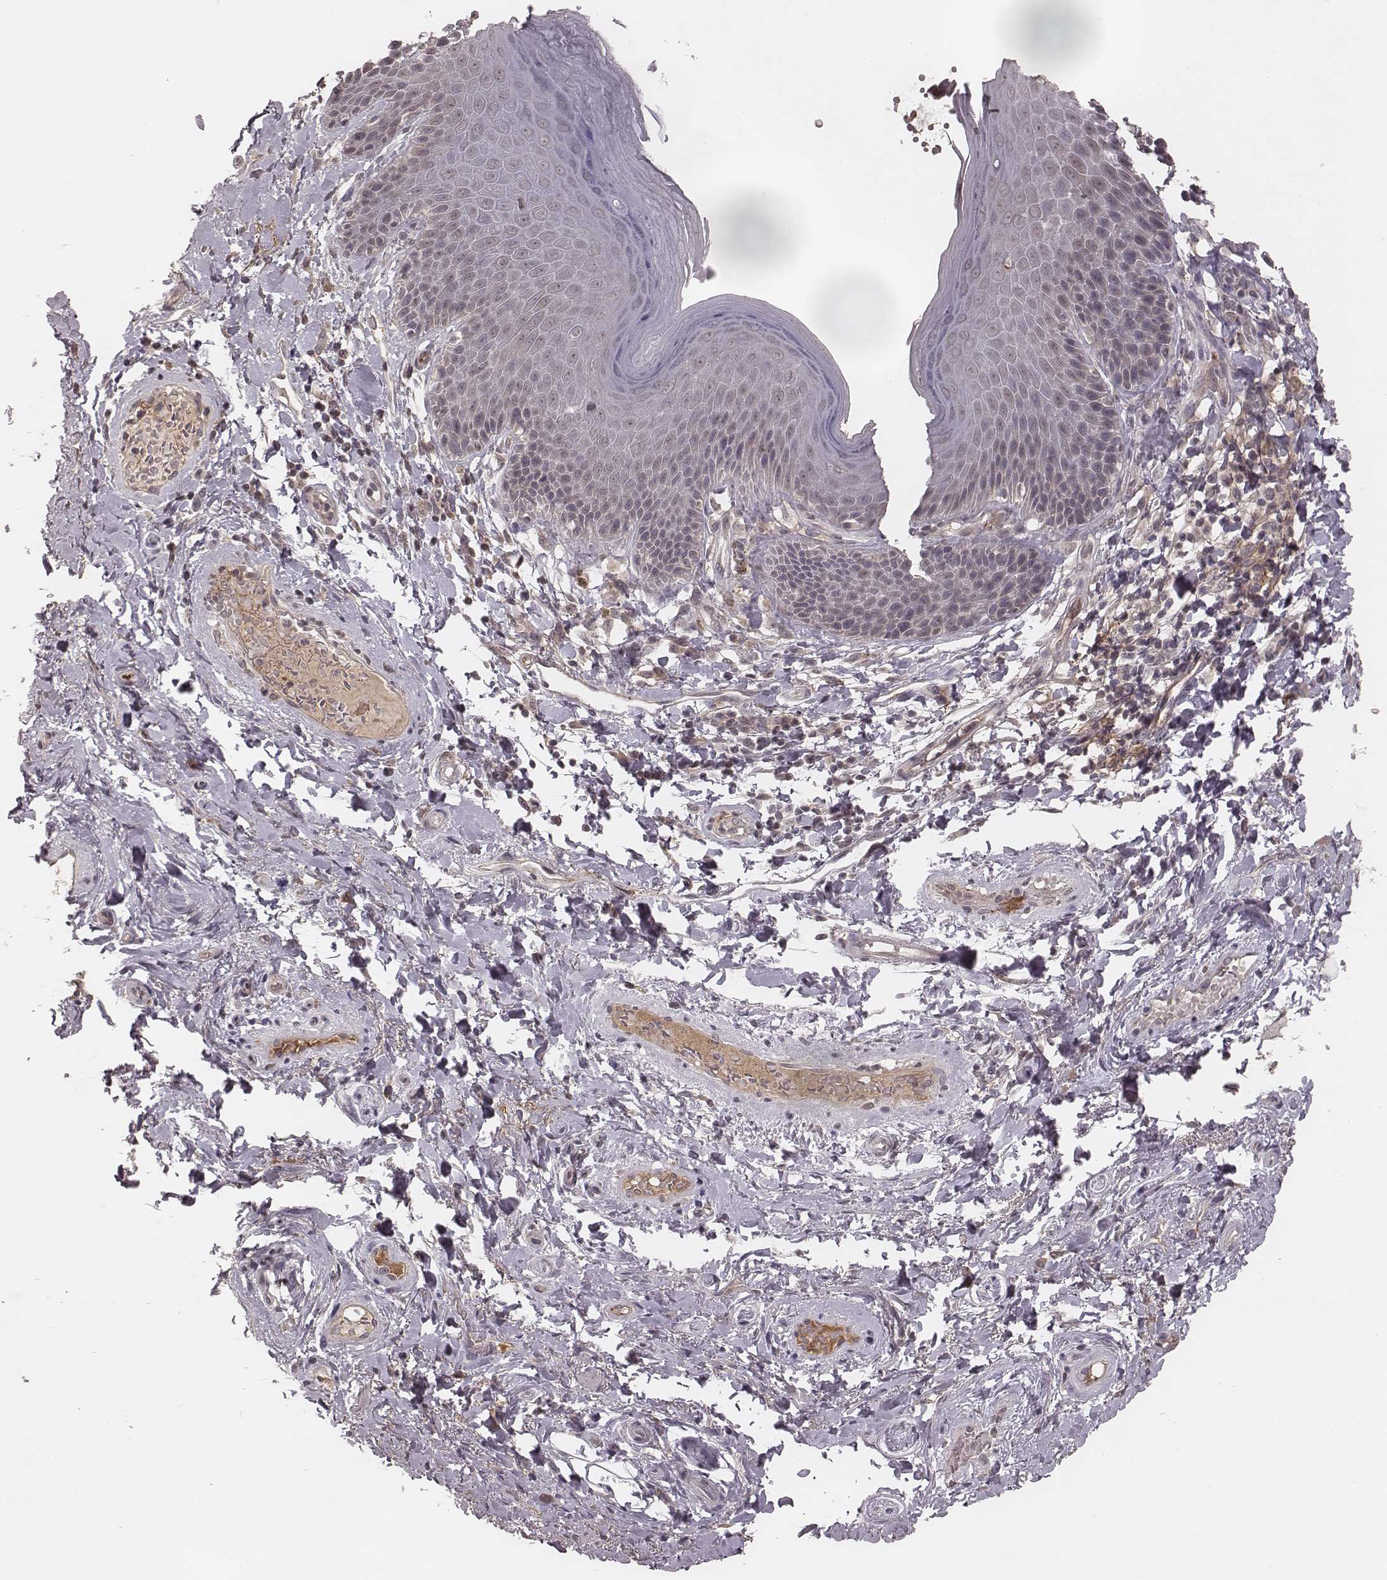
{"staining": {"intensity": "negative", "quantity": "none", "location": "none"}, "tissue": "skin", "cell_type": "Epidermal cells", "image_type": "normal", "snomed": [{"axis": "morphology", "description": "Normal tissue, NOS"}, {"axis": "topography", "description": "Anal"}, {"axis": "topography", "description": "Peripheral nerve tissue"}], "caption": "Immunohistochemistry (IHC) of benign skin reveals no positivity in epidermal cells. (DAB (3,3'-diaminobenzidine) immunohistochemistry, high magnification).", "gene": "IL5", "patient": {"sex": "male", "age": 51}}